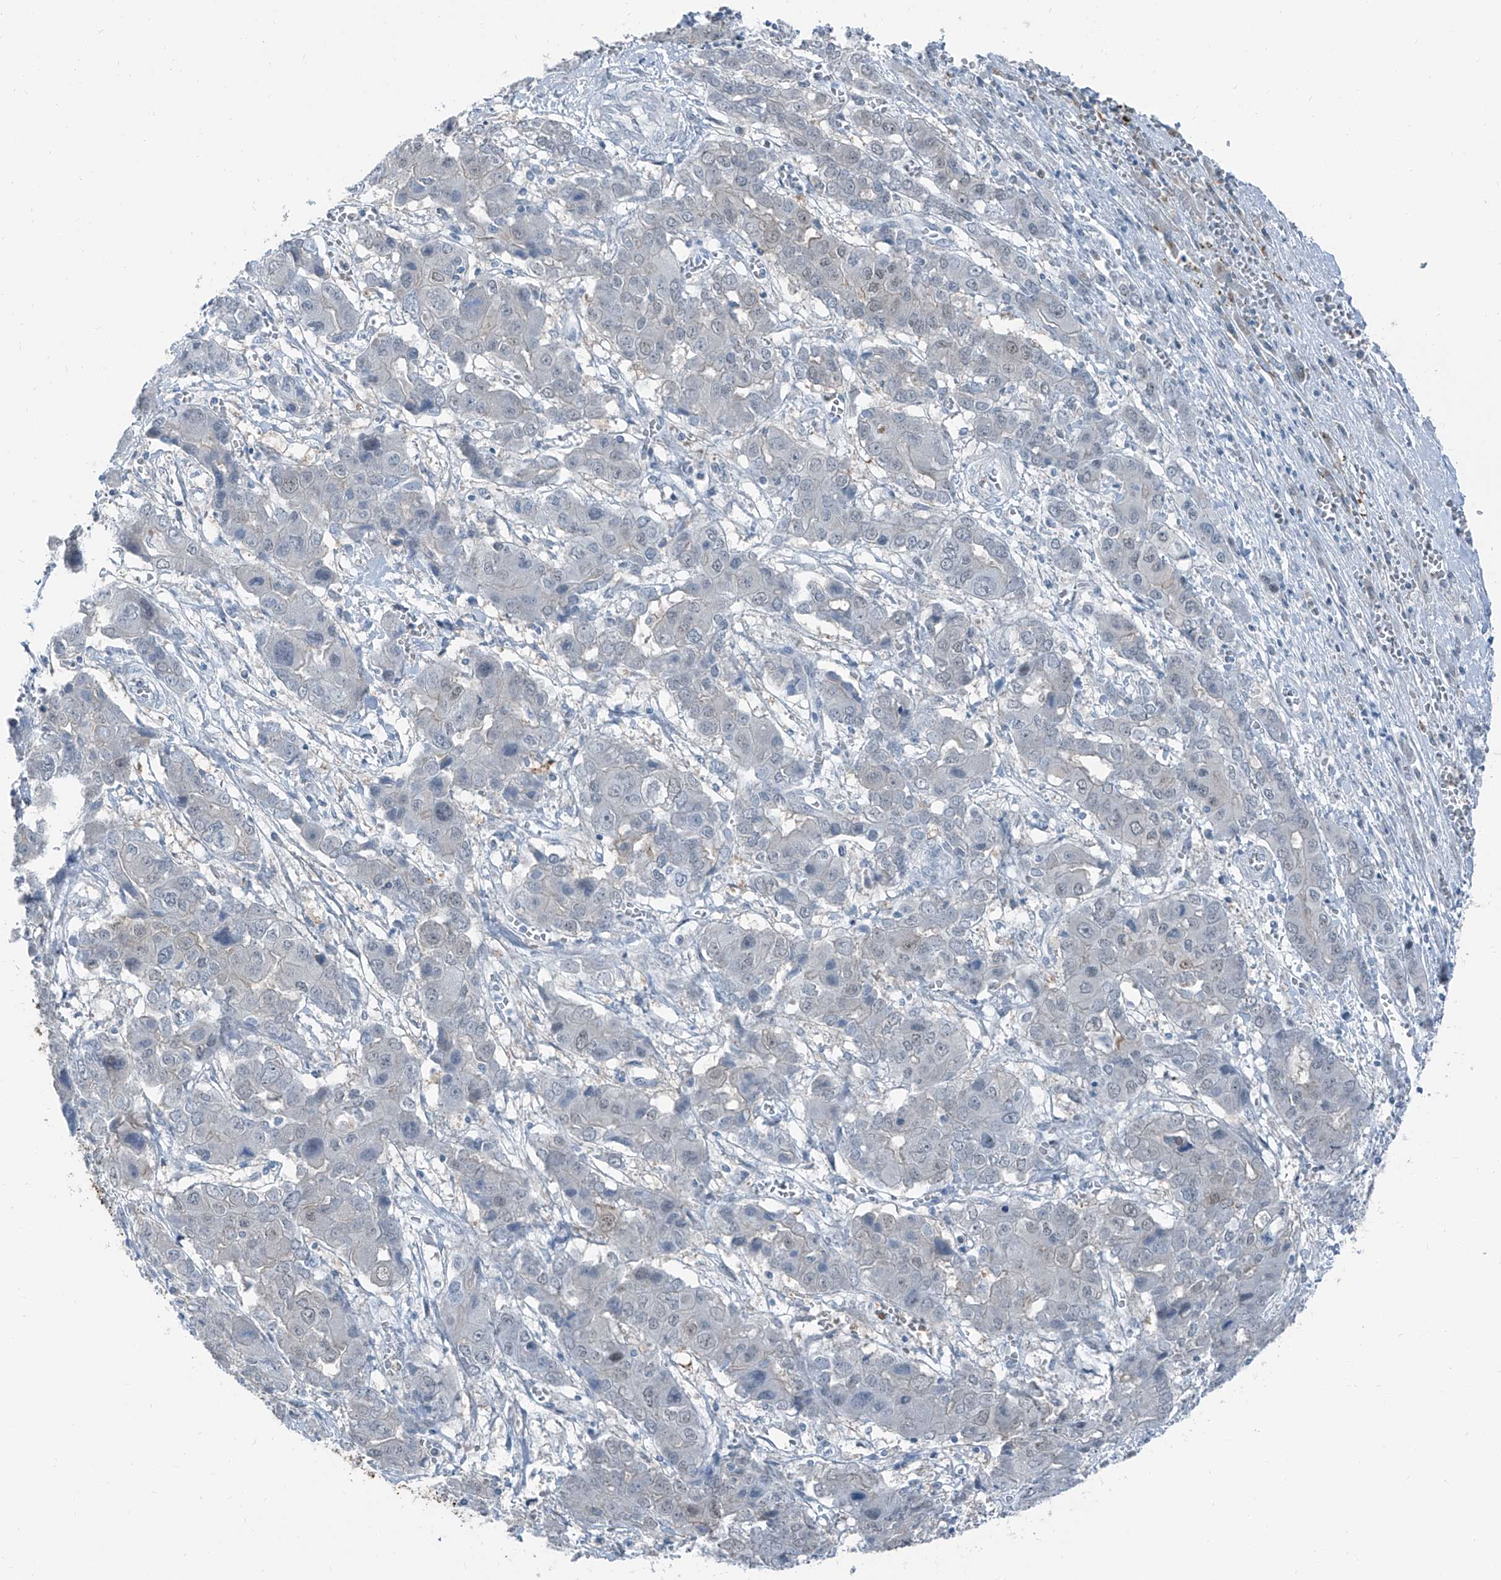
{"staining": {"intensity": "negative", "quantity": "none", "location": "none"}, "tissue": "liver cancer", "cell_type": "Tumor cells", "image_type": "cancer", "snomed": [{"axis": "morphology", "description": "Cholangiocarcinoma"}, {"axis": "topography", "description": "Liver"}], "caption": "Immunohistochemistry histopathology image of neoplastic tissue: human liver cancer (cholangiocarcinoma) stained with DAB demonstrates no significant protein staining in tumor cells.", "gene": "RGN", "patient": {"sex": "male", "age": 67}}